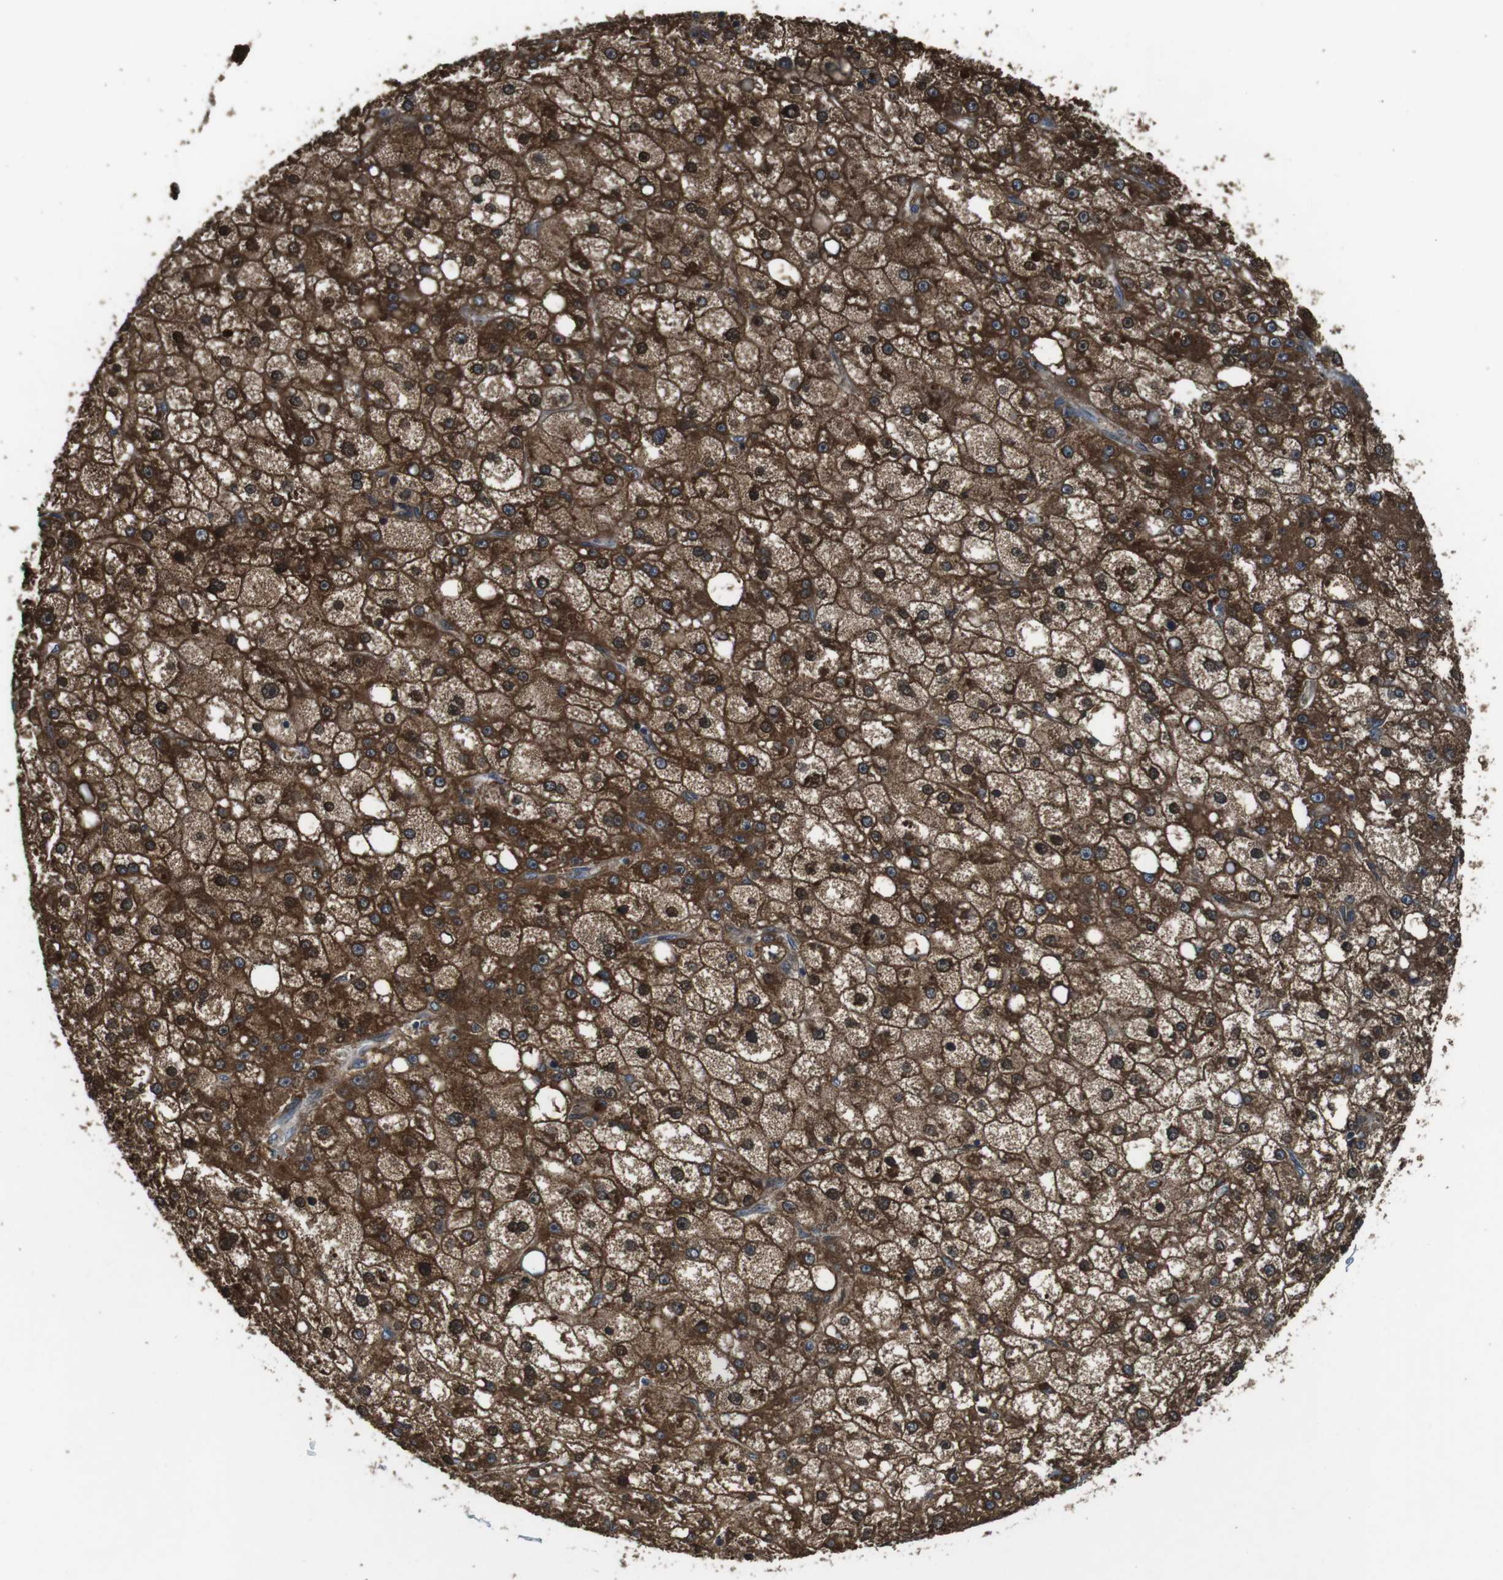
{"staining": {"intensity": "moderate", "quantity": ">75%", "location": "cytoplasmic/membranous"}, "tissue": "liver cancer", "cell_type": "Tumor cells", "image_type": "cancer", "snomed": [{"axis": "morphology", "description": "Carcinoma, Hepatocellular, NOS"}, {"axis": "topography", "description": "Liver"}], "caption": "The photomicrograph exhibits staining of liver hepatocellular carcinoma, revealing moderate cytoplasmic/membranous protein expression (brown color) within tumor cells. (Stains: DAB (3,3'-diaminobenzidine) in brown, nuclei in blue, Microscopy: brightfield microscopy at high magnification).", "gene": "IFFO2", "patient": {"sex": "male", "age": 67}}